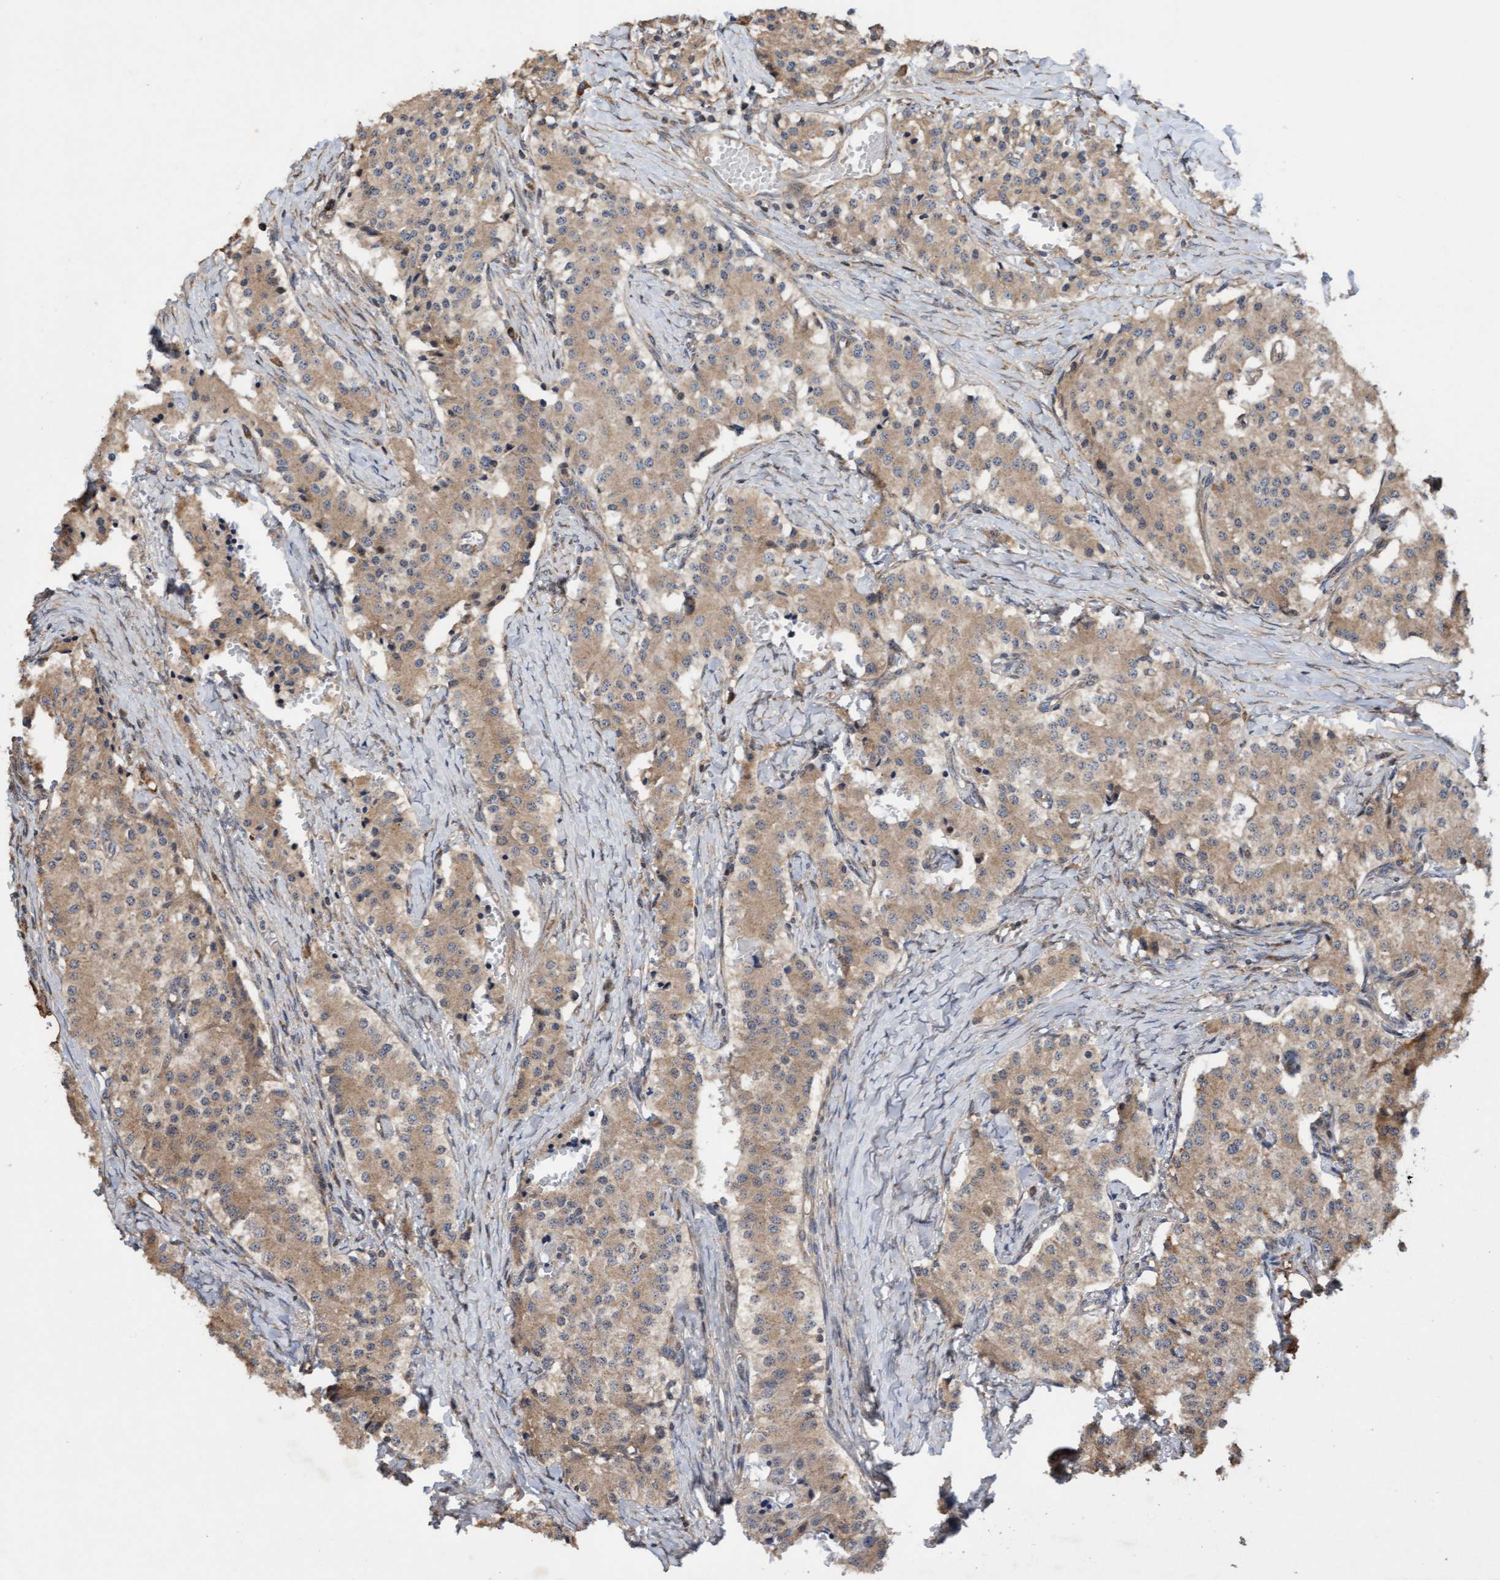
{"staining": {"intensity": "moderate", "quantity": ">75%", "location": "cytoplasmic/membranous"}, "tissue": "carcinoid", "cell_type": "Tumor cells", "image_type": "cancer", "snomed": [{"axis": "morphology", "description": "Carcinoid, malignant, NOS"}, {"axis": "topography", "description": "Colon"}], "caption": "This image displays immunohistochemistry staining of human carcinoid, with medium moderate cytoplasmic/membranous expression in about >75% of tumor cells.", "gene": "ELP5", "patient": {"sex": "female", "age": 52}}